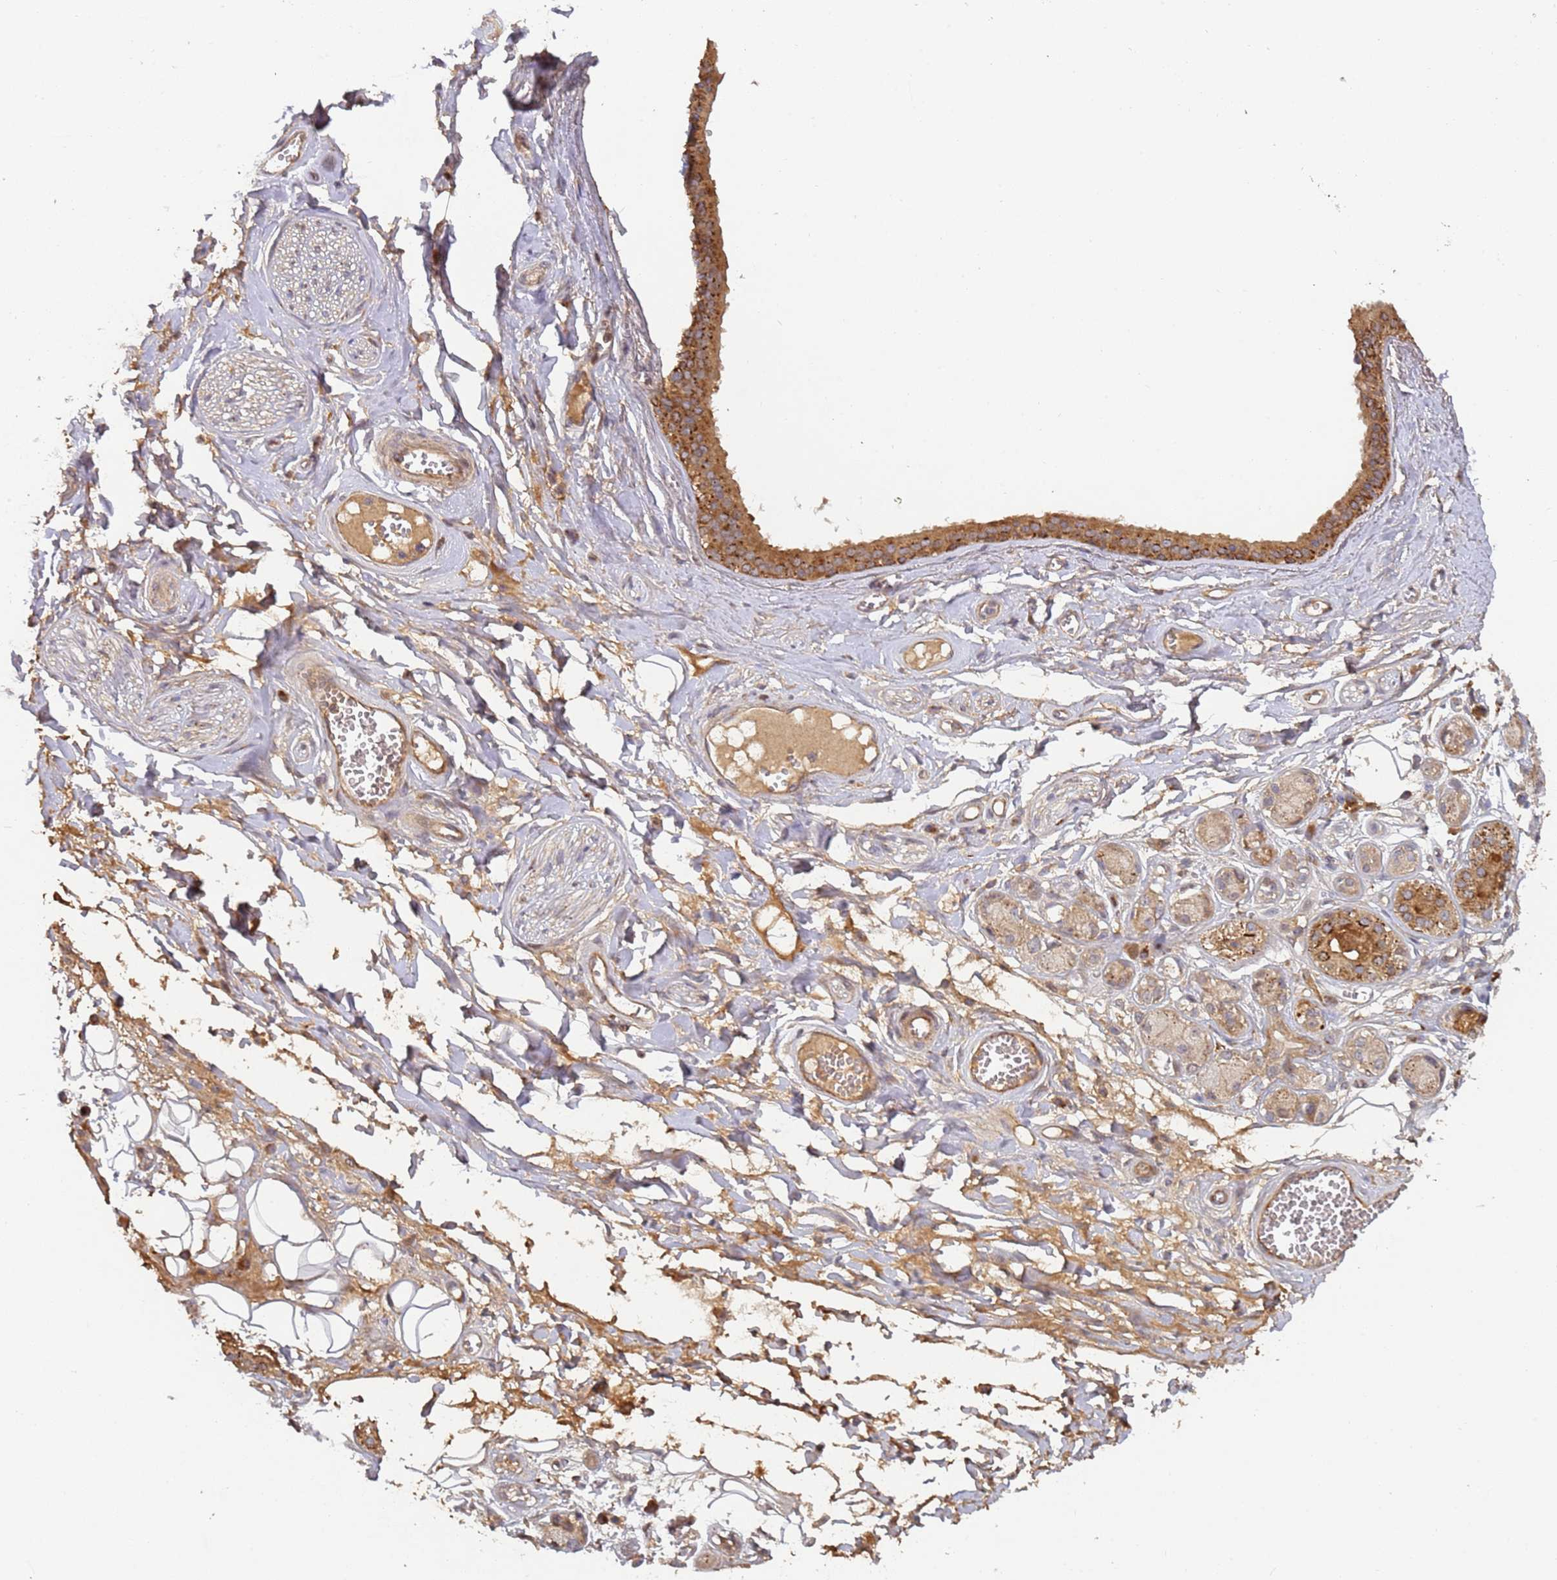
{"staining": {"intensity": "weak", "quantity": ">75%", "location": "cytoplasmic/membranous"}, "tissue": "adipose tissue", "cell_type": "Adipocytes", "image_type": "normal", "snomed": [{"axis": "morphology", "description": "Normal tissue, NOS"}, {"axis": "morphology", "description": "Inflammation, NOS"}, {"axis": "topography", "description": "Salivary gland"}, {"axis": "topography", "description": "Peripheral nerve tissue"}], "caption": "Adipose tissue was stained to show a protein in brown. There is low levels of weak cytoplasmic/membranous expression in approximately >75% of adipocytes. The protein is stained brown, and the nuclei are stained in blue (DAB (3,3'-diaminobenzidine) IHC with brightfield microscopy, high magnification).", "gene": "KANSL1L", "patient": {"sex": "female", "age": 75}}